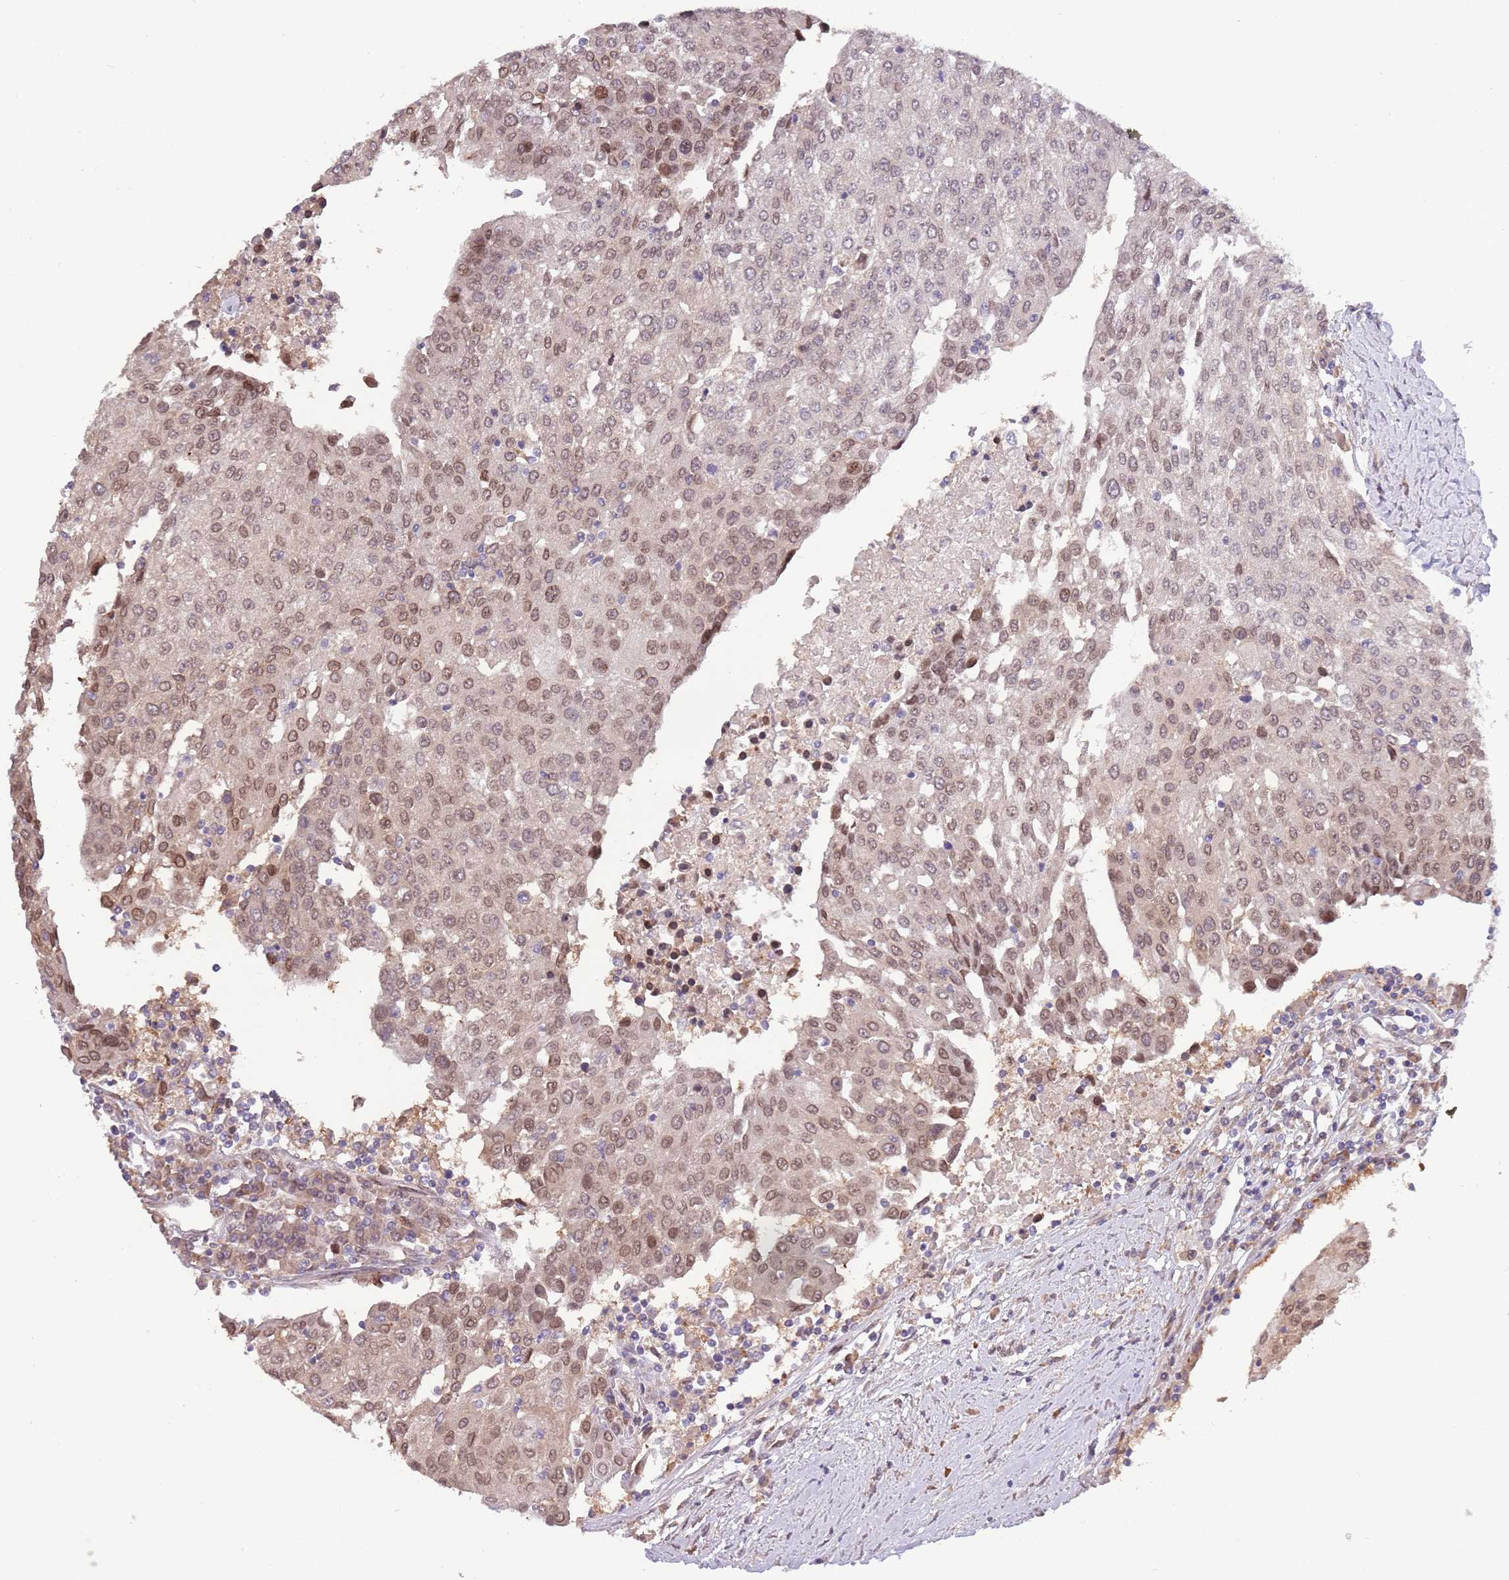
{"staining": {"intensity": "moderate", "quantity": ">75%", "location": "nuclear"}, "tissue": "urothelial cancer", "cell_type": "Tumor cells", "image_type": "cancer", "snomed": [{"axis": "morphology", "description": "Urothelial carcinoma, High grade"}, {"axis": "topography", "description": "Urinary bladder"}], "caption": "High-grade urothelial carcinoma stained with immunohistochemistry demonstrates moderate nuclear expression in about >75% of tumor cells. The staining was performed using DAB to visualize the protein expression in brown, while the nuclei were stained in blue with hematoxylin (Magnification: 20x).", "gene": "ZNF665", "patient": {"sex": "female", "age": 85}}